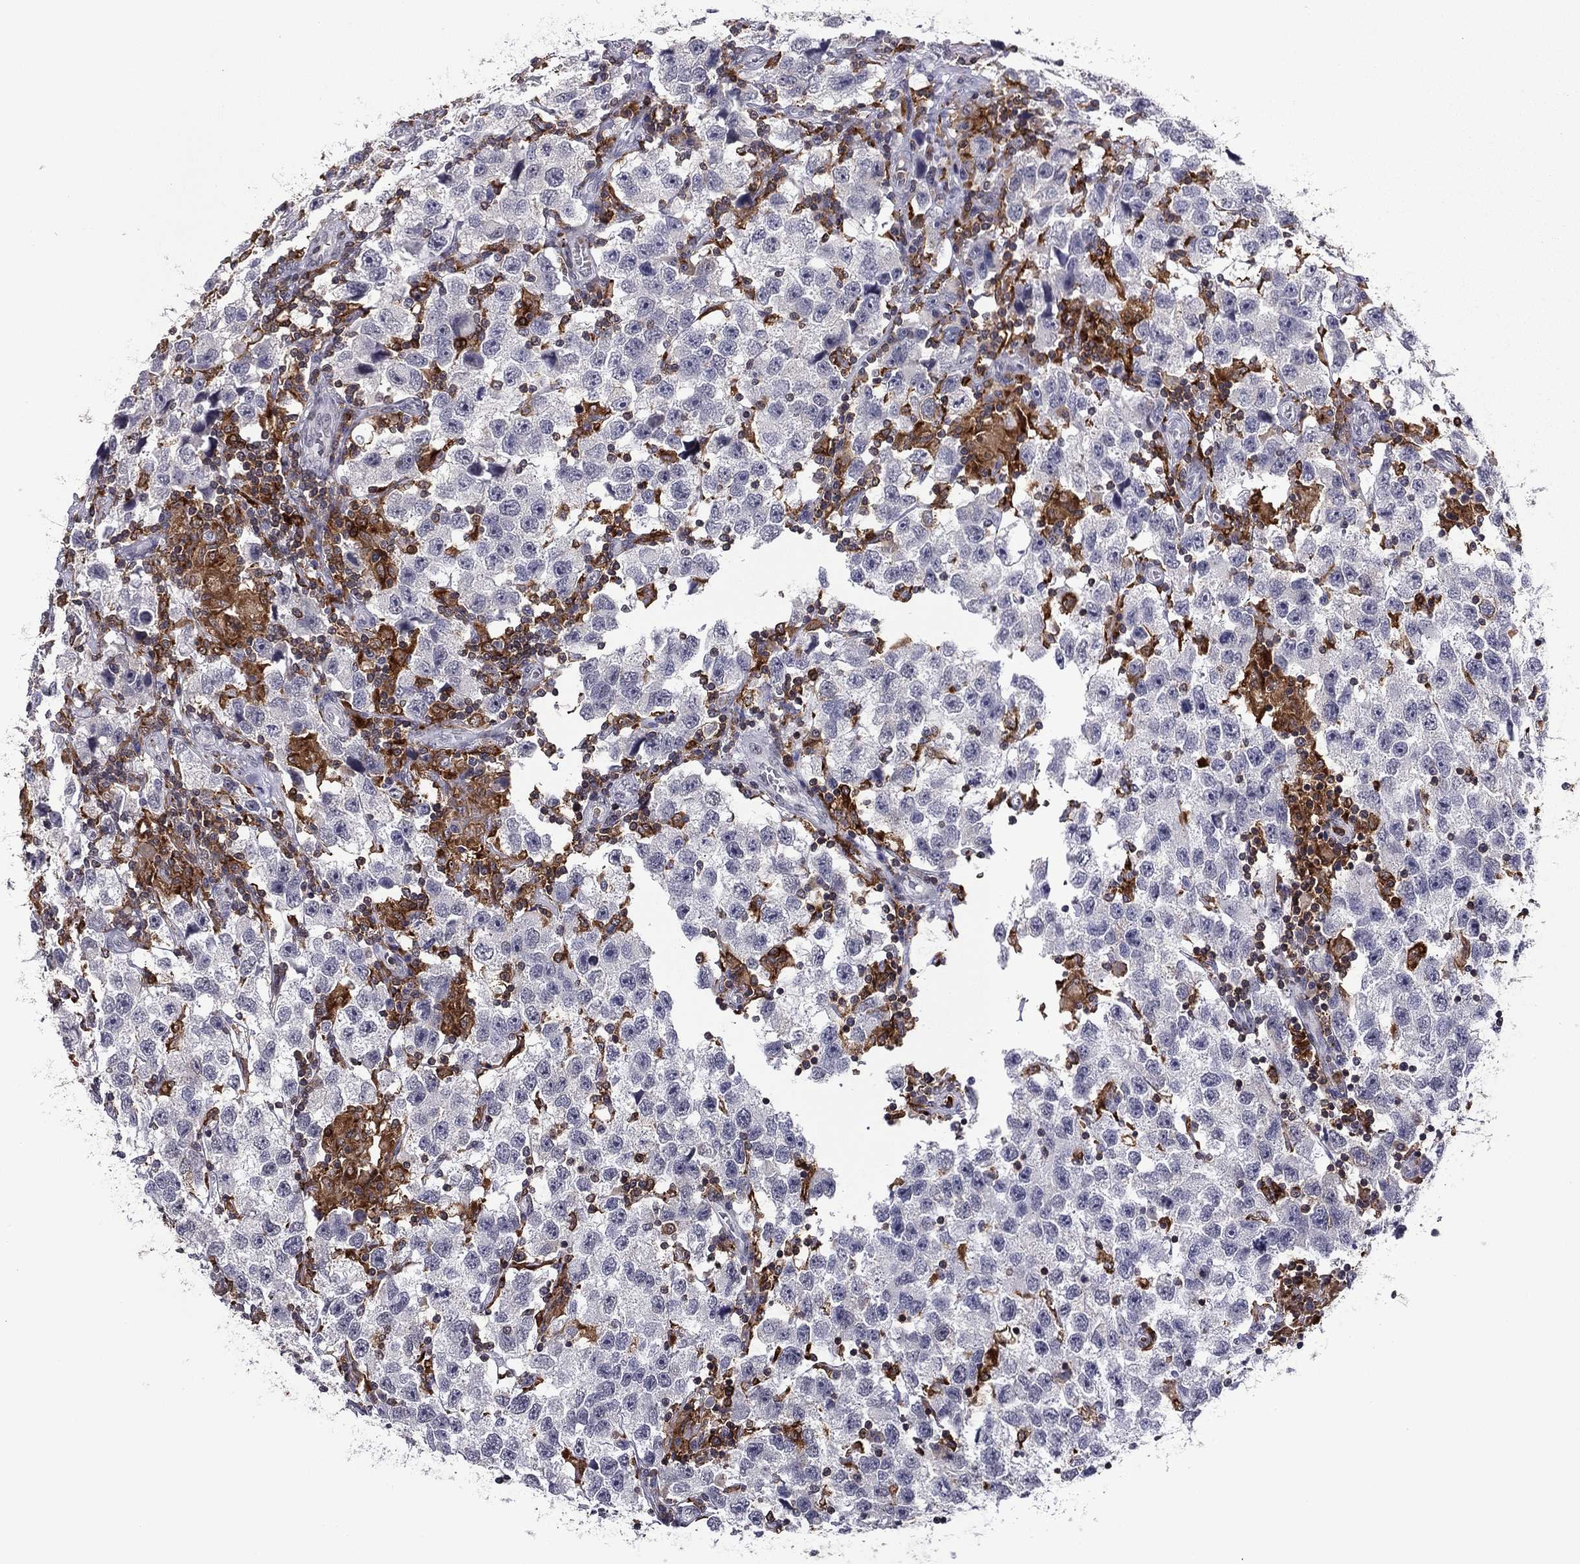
{"staining": {"intensity": "negative", "quantity": "none", "location": "none"}, "tissue": "testis cancer", "cell_type": "Tumor cells", "image_type": "cancer", "snomed": [{"axis": "morphology", "description": "Seminoma, NOS"}, {"axis": "topography", "description": "Testis"}], "caption": "Immunohistochemistry (IHC) histopathology image of neoplastic tissue: seminoma (testis) stained with DAB shows no significant protein positivity in tumor cells.", "gene": "PLCB2", "patient": {"sex": "male", "age": 26}}